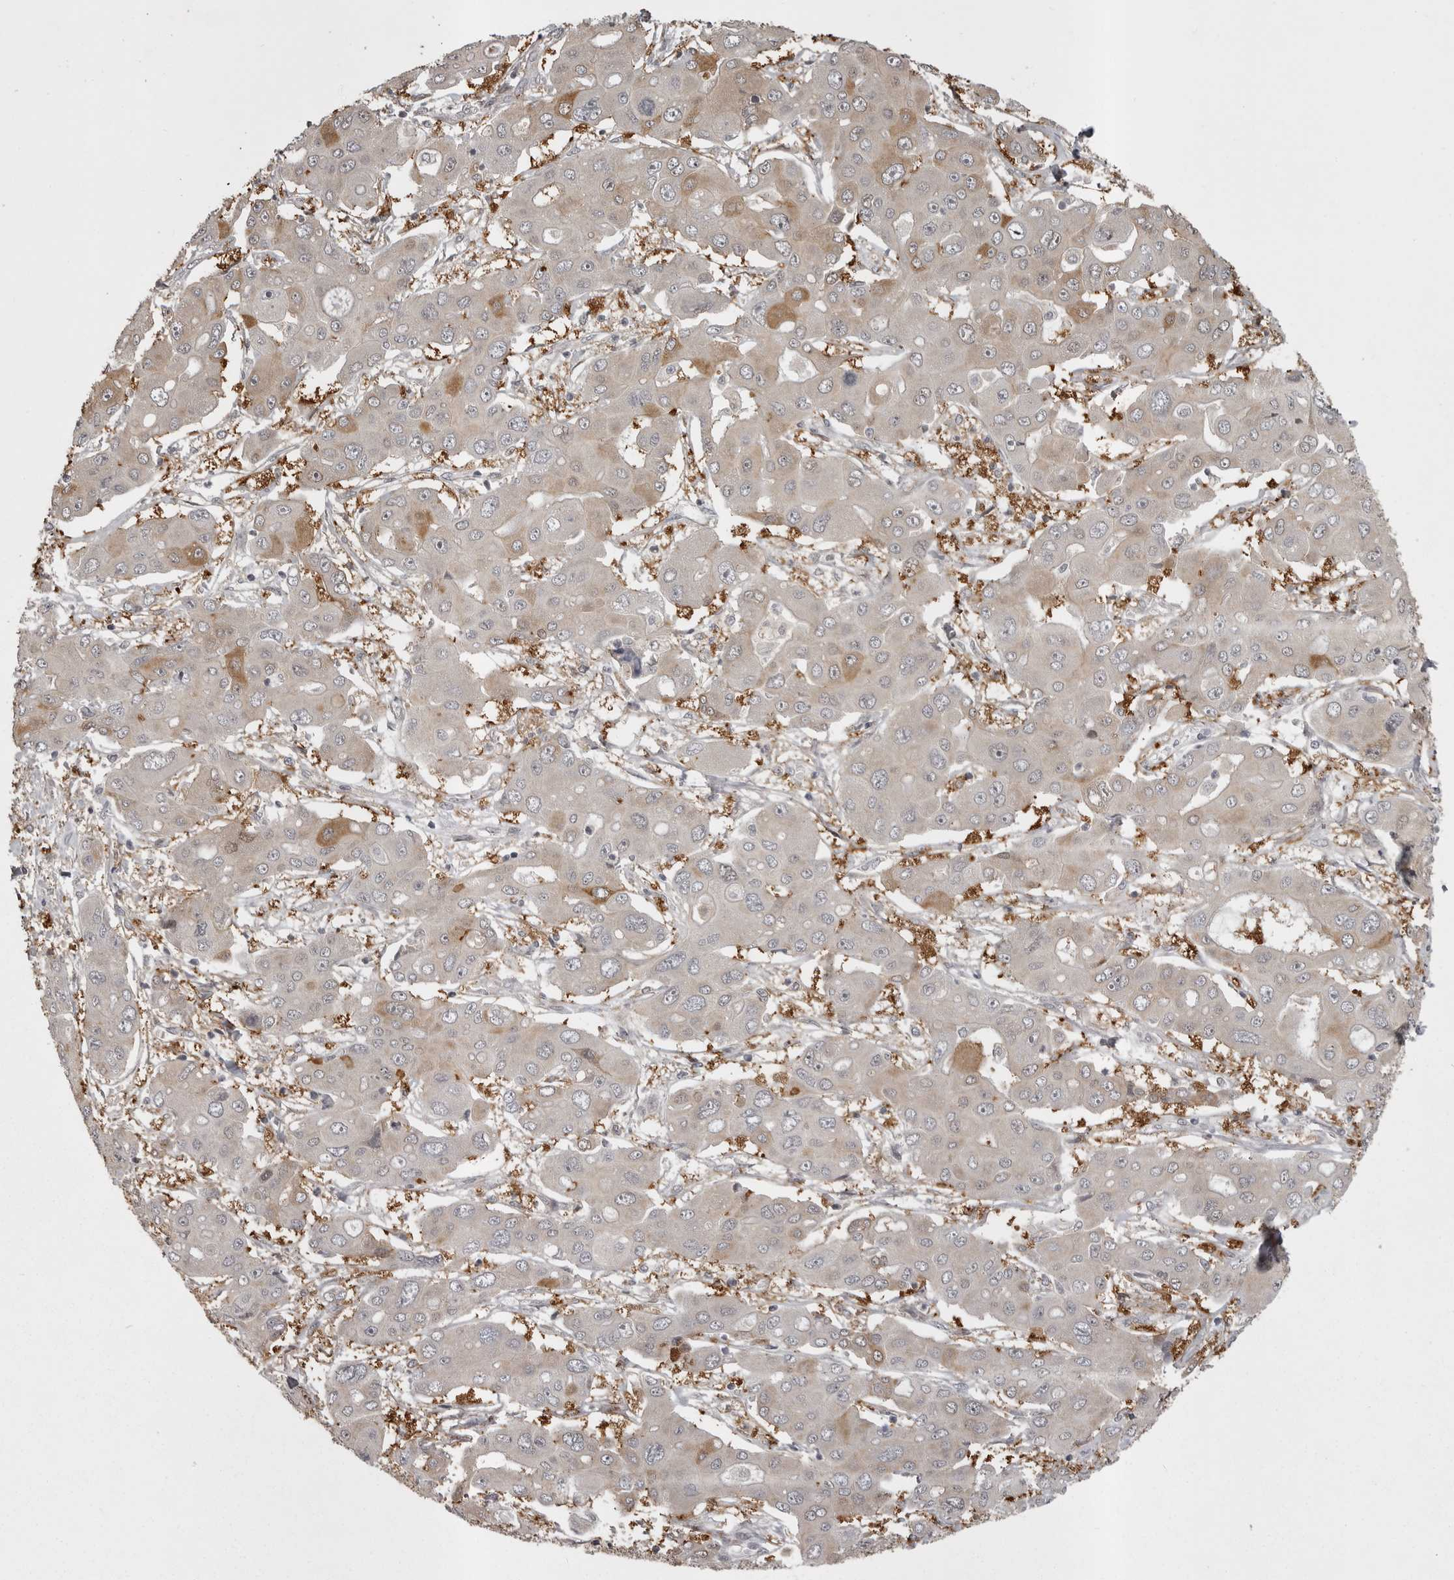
{"staining": {"intensity": "moderate", "quantity": "<25%", "location": "cytoplasmic/membranous"}, "tissue": "liver cancer", "cell_type": "Tumor cells", "image_type": "cancer", "snomed": [{"axis": "morphology", "description": "Cholangiocarcinoma"}, {"axis": "topography", "description": "Liver"}], "caption": "Liver cholangiocarcinoma stained with DAB (3,3'-diaminobenzidine) IHC exhibits low levels of moderate cytoplasmic/membranous staining in approximately <25% of tumor cells. Nuclei are stained in blue.", "gene": "SNX16", "patient": {"sex": "male", "age": 67}}